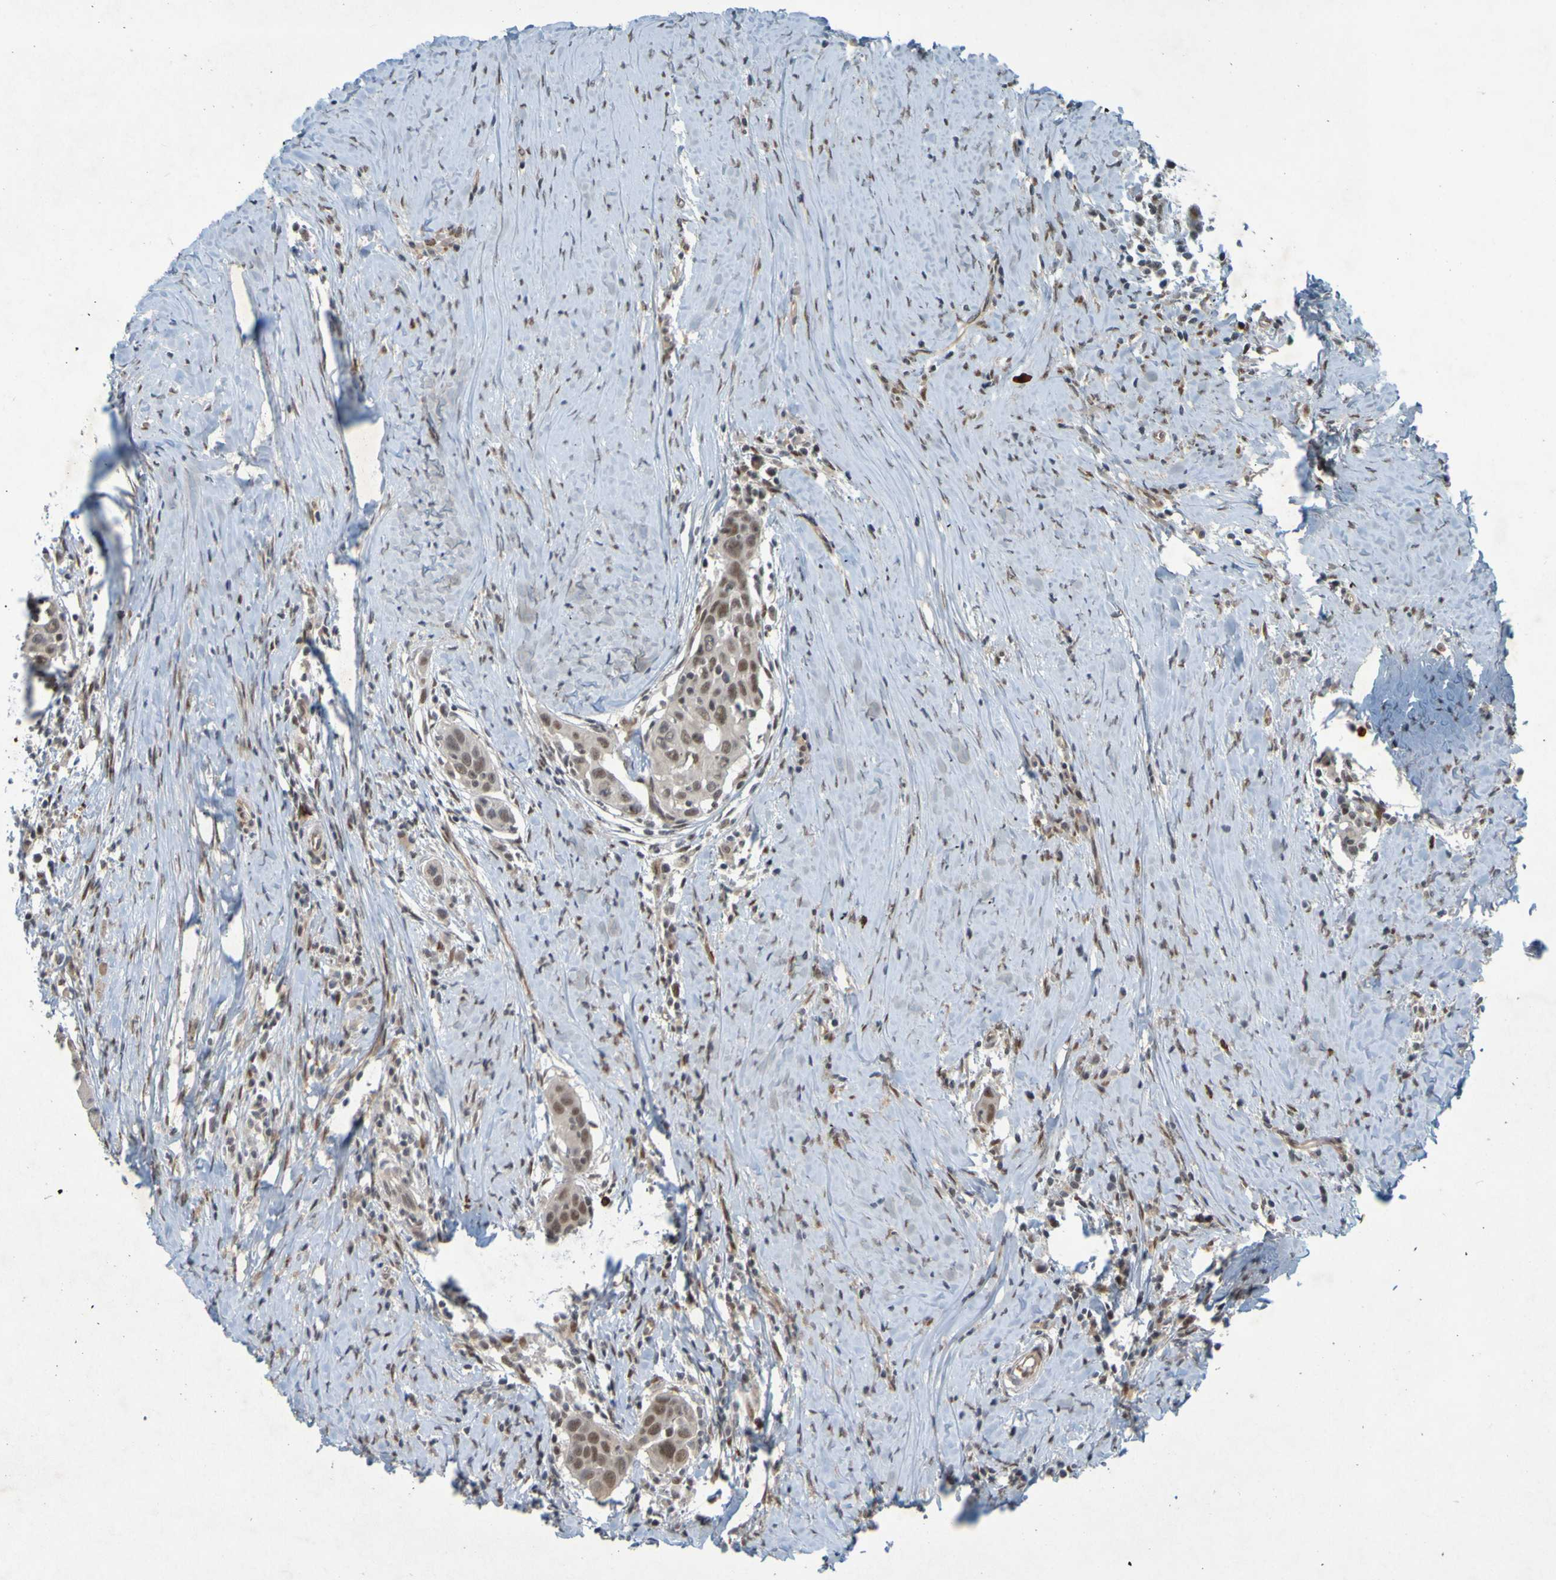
{"staining": {"intensity": "moderate", "quantity": ">75%", "location": "cytoplasmic/membranous,nuclear"}, "tissue": "head and neck cancer", "cell_type": "Tumor cells", "image_type": "cancer", "snomed": [{"axis": "morphology", "description": "Squamous cell carcinoma, NOS"}, {"axis": "topography", "description": "Oral tissue"}, {"axis": "topography", "description": "Head-Neck"}], "caption": "This histopathology image reveals squamous cell carcinoma (head and neck) stained with IHC to label a protein in brown. The cytoplasmic/membranous and nuclear of tumor cells show moderate positivity for the protein. Nuclei are counter-stained blue.", "gene": "MCPH1", "patient": {"sex": "female", "age": 50}}